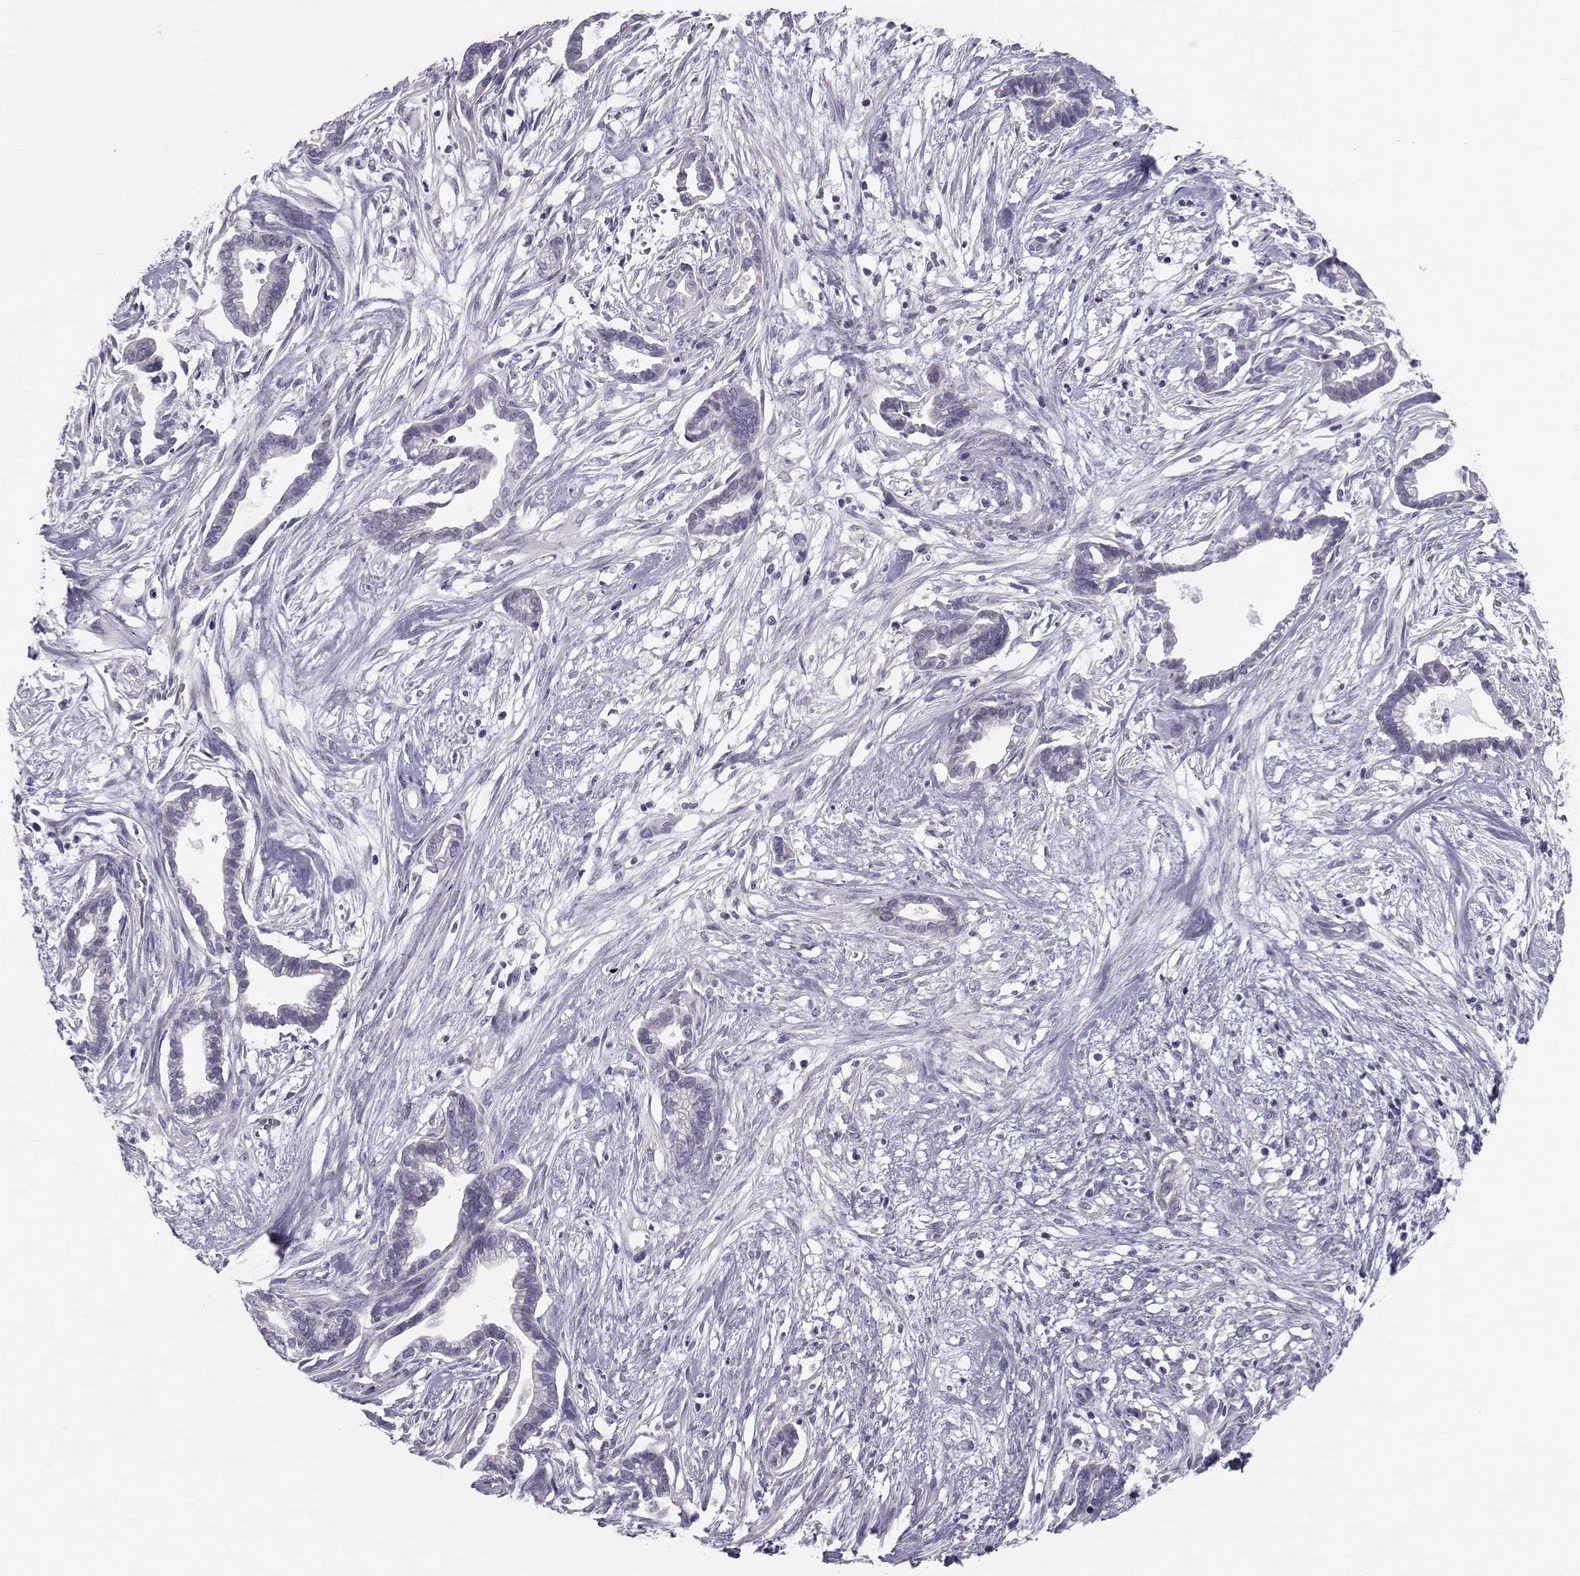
{"staining": {"intensity": "negative", "quantity": "none", "location": "none"}, "tissue": "cervical cancer", "cell_type": "Tumor cells", "image_type": "cancer", "snomed": [{"axis": "morphology", "description": "Adenocarcinoma, NOS"}, {"axis": "topography", "description": "Cervix"}], "caption": "An immunohistochemistry (IHC) image of cervical cancer is shown. There is no staining in tumor cells of cervical cancer.", "gene": "GARIN3", "patient": {"sex": "female", "age": 62}}